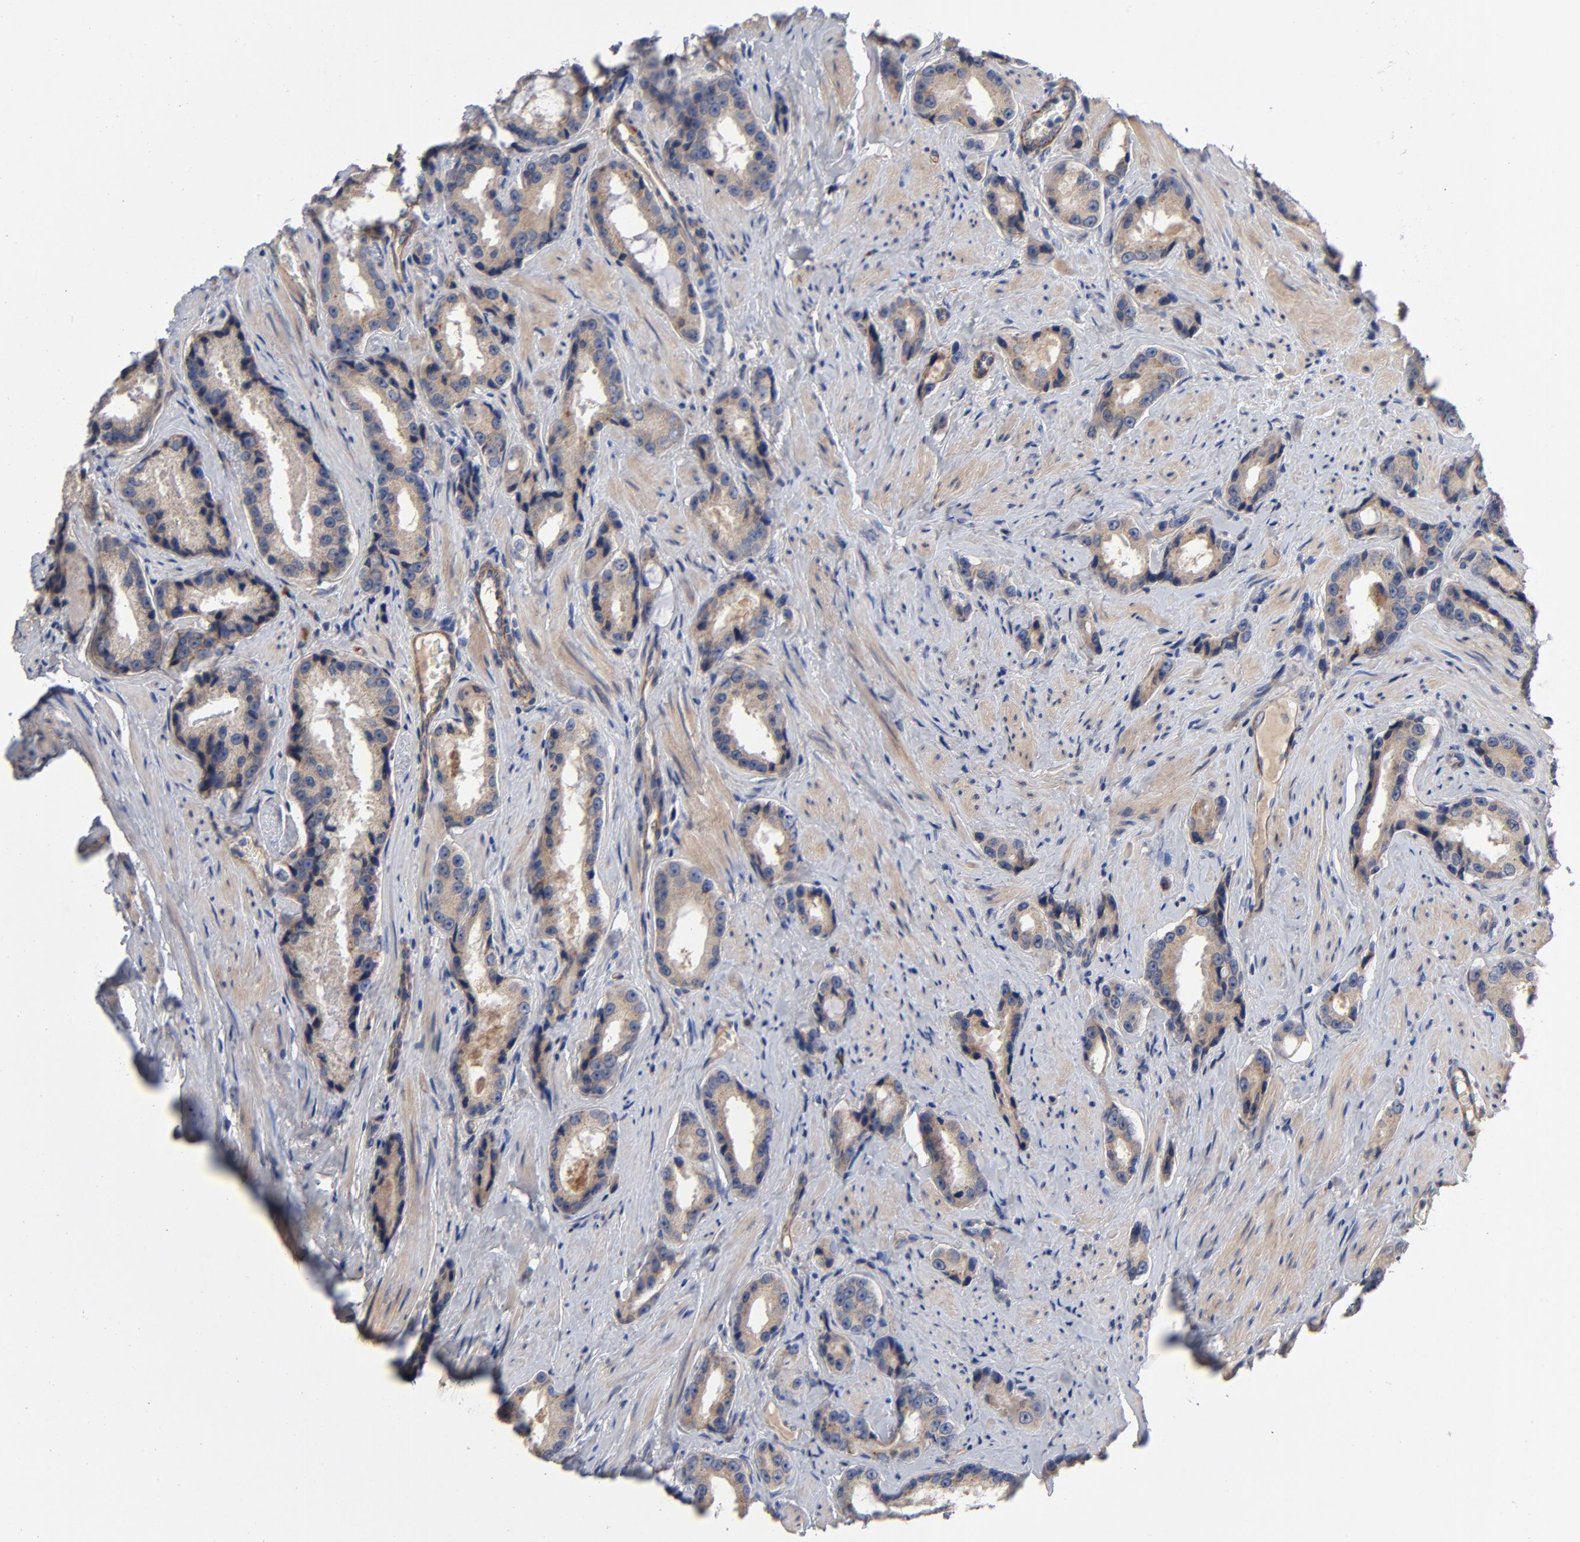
{"staining": {"intensity": "weak", "quantity": ">75%", "location": "cytoplasmic/membranous"}, "tissue": "prostate cancer", "cell_type": "Tumor cells", "image_type": "cancer", "snomed": [{"axis": "morphology", "description": "Adenocarcinoma, Medium grade"}, {"axis": "topography", "description": "Prostate"}], "caption": "Human medium-grade adenocarcinoma (prostate) stained with a brown dye demonstrates weak cytoplasmic/membranous positive expression in approximately >75% of tumor cells.", "gene": "CCDC134", "patient": {"sex": "male", "age": 60}}